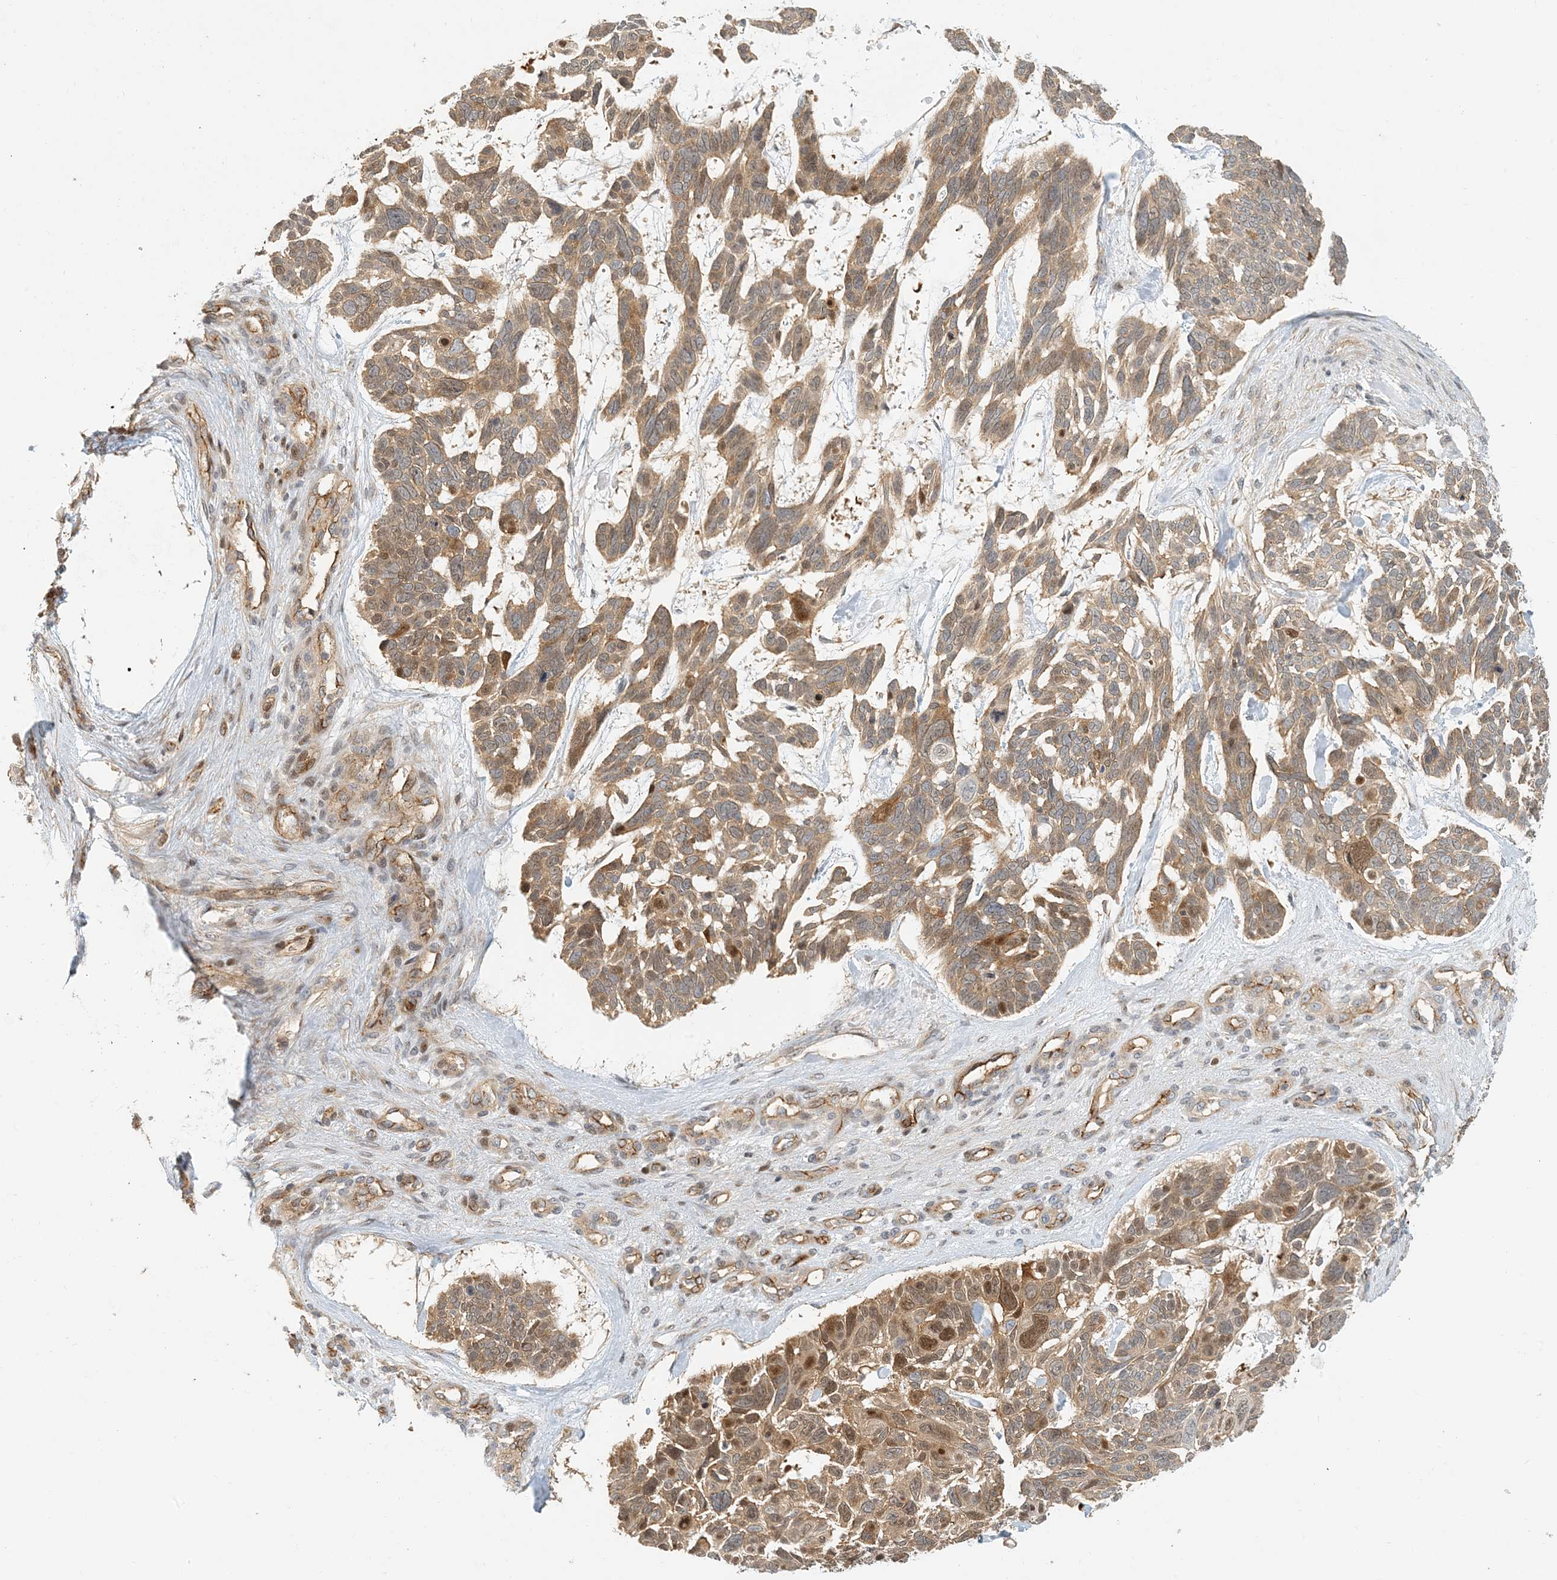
{"staining": {"intensity": "moderate", "quantity": "25%-75%", "location": "cytoplasmic/membranous,nuclear"}, "tissue": "skin cancer", "cell_type": "Tumor cells", "image_type": "cancer", "snomed": [{"axis": "morphology", "description": "Basal cell carcinoma"}, {"axis": "topography", "description": "Skin"}], "caption": "Protein staining by IHC exhibits moderate cytoplasmic/membranous and nuclear positivity in about 25%-75% of tumor cells in skin cancer.", "gene": "MAPKBP1", "patient": {"sex": "male", "age": 88}}